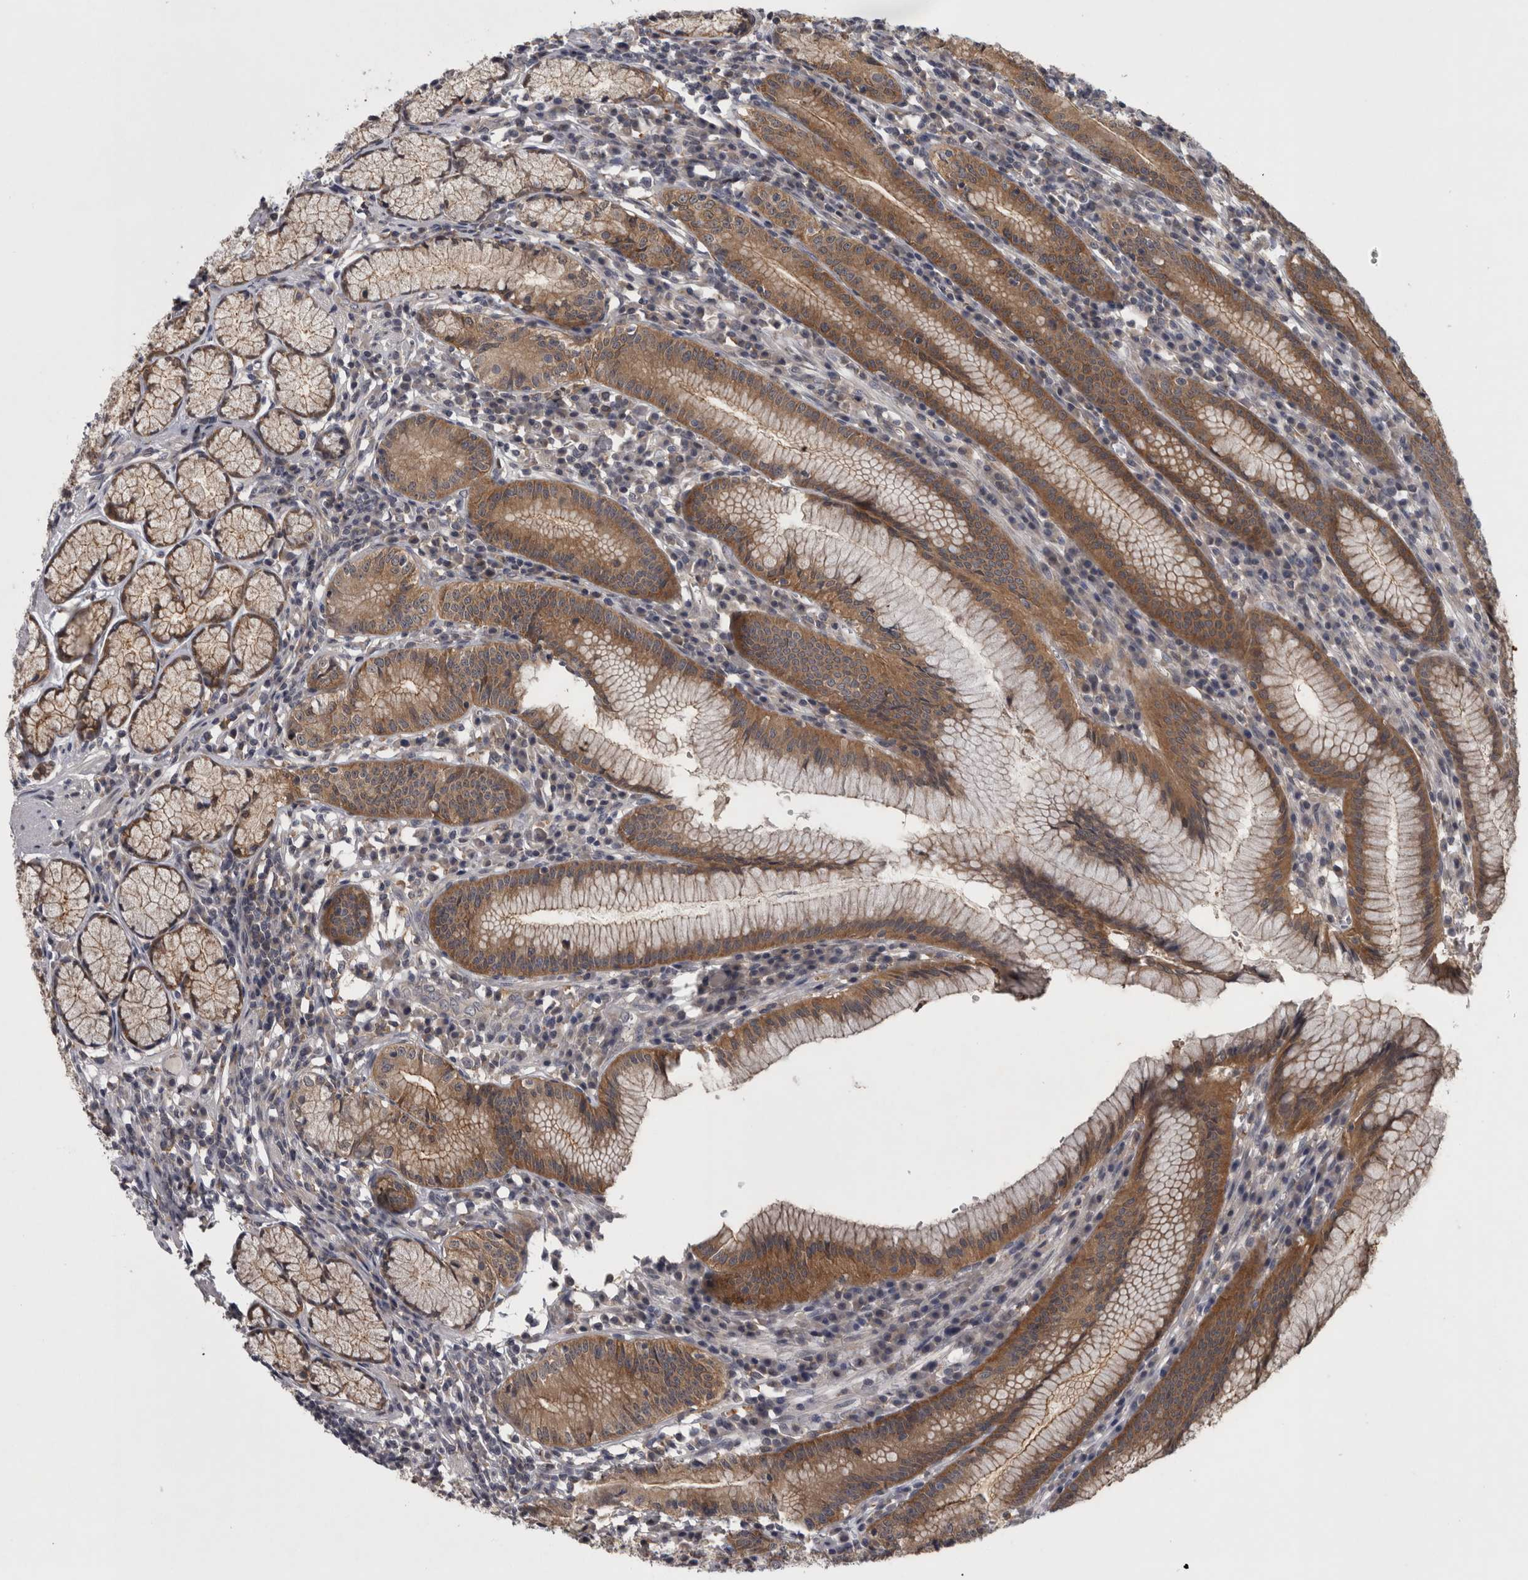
{"staining": {"intensity": "strong", "quantity": ">75%", "location": "cytoplasmic/membranous"}, "tissue": "stomach", "cell_type": "Glandular cells", "image_type": "normal", "snomed": [{"axis": "morphology", "description": "Normal tissue, NOS"}, {"axis": "topography", "description": "Stomach"}], "caption": "Immunohistochemistry of normal stomach demonstrates high levels of strong cytoplasmic/membranous staining in about >75% of glandular cells. Immunohistochemistry (ihc) stains the protein in brown and the nuclei are stained blue.", "gene": "PRKCI", "patient": {"sex": "male", "age": 55}}